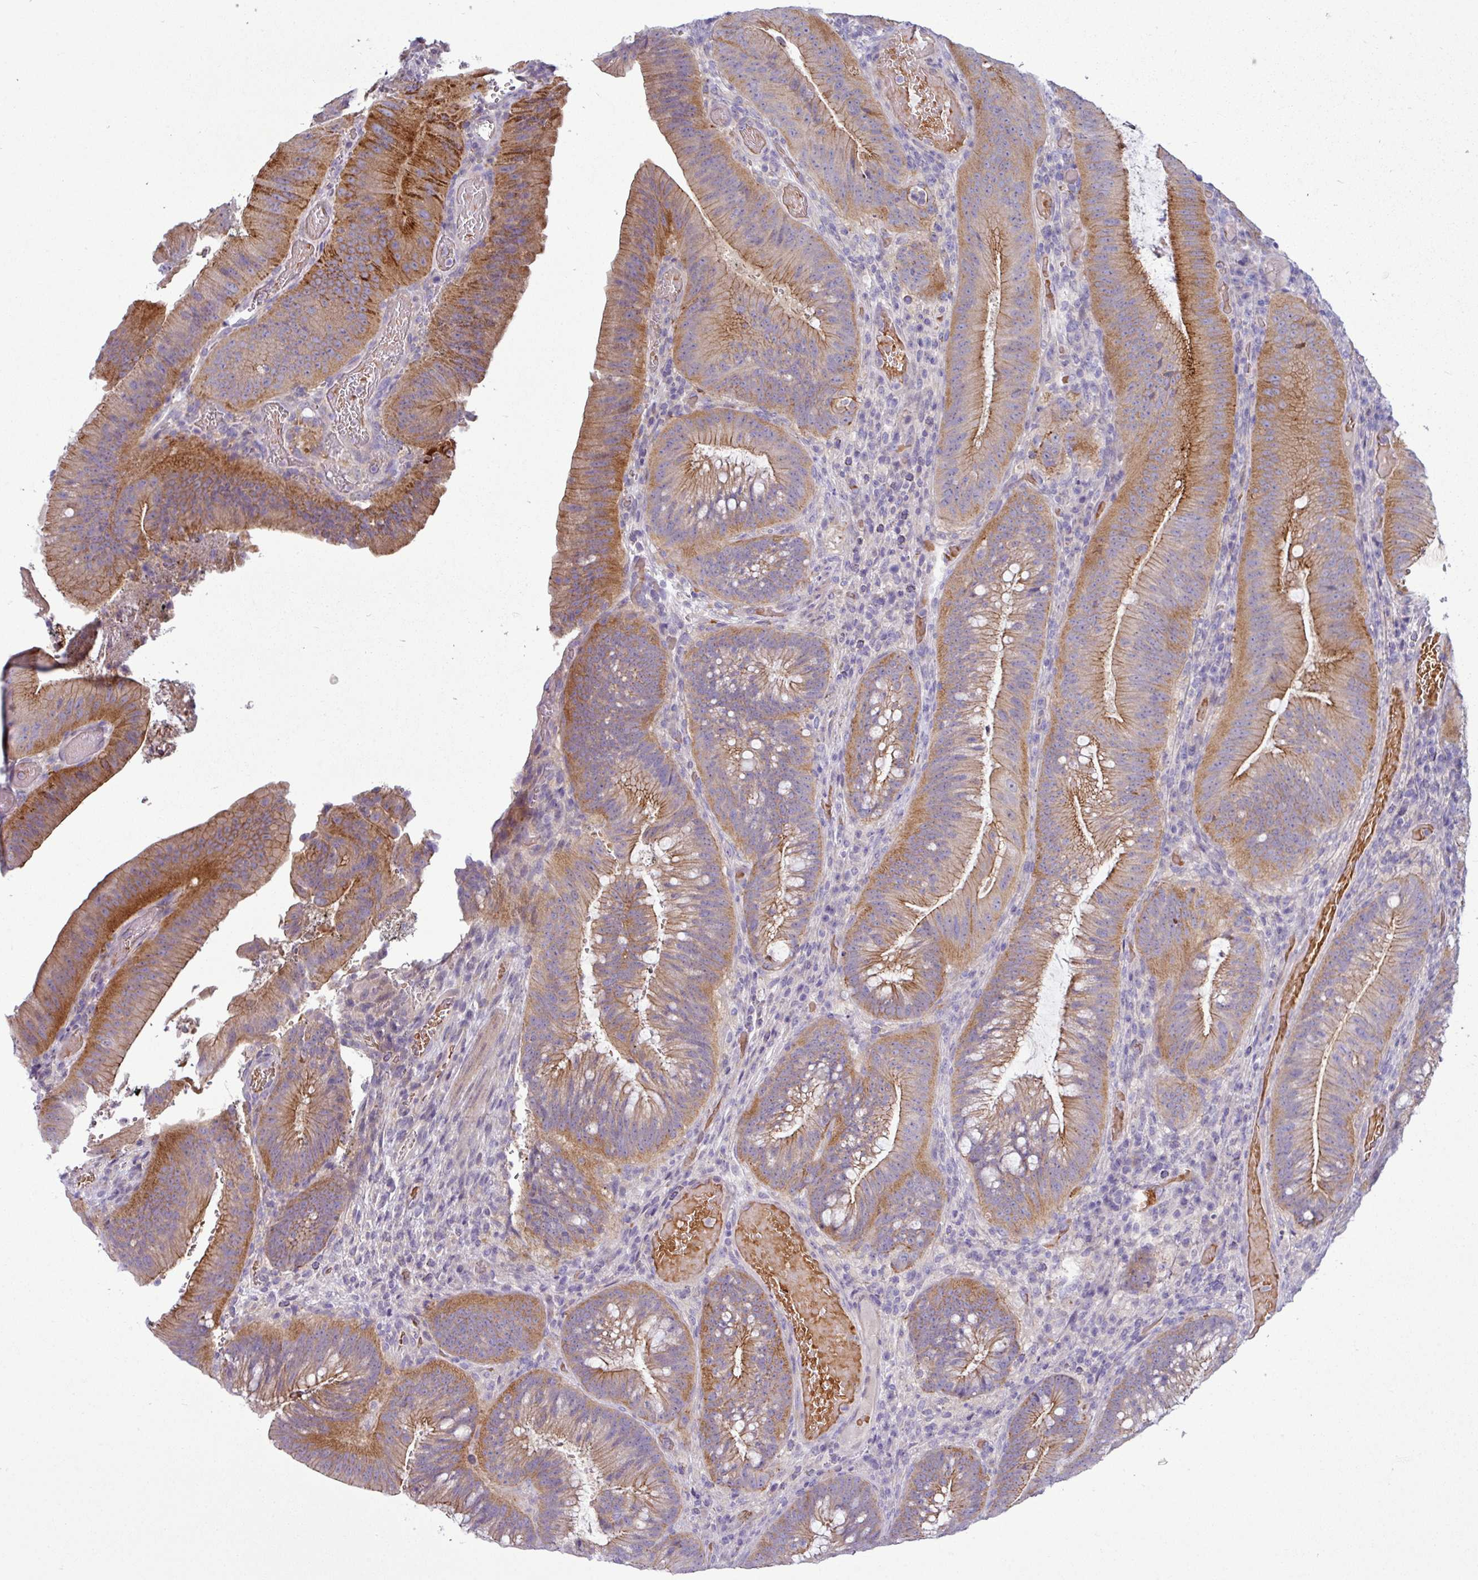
{"staining": {"intensity": "moderate", "quantity": ">75%", "location": "cytoplasmic/membranous"}, "tissue": "colorectal cancer", "cell_type": "Tumor cells", "image_type": "cancer", "snomed": [{"axis": "morphology", "description": "Adenocarcinoma, NOS"}, {"axis": "topography", "description": "Colon"}], "caption": "IHC histopathology image of adenocarcinoma (colorectal) stained for a protein (brown), which reveals medium levels of moderate cytoplasmic/membranous expression in approximately >75% of tumor cells.", "gene": "ACAP3", "patient": {"sex": "female", "age": 43}}